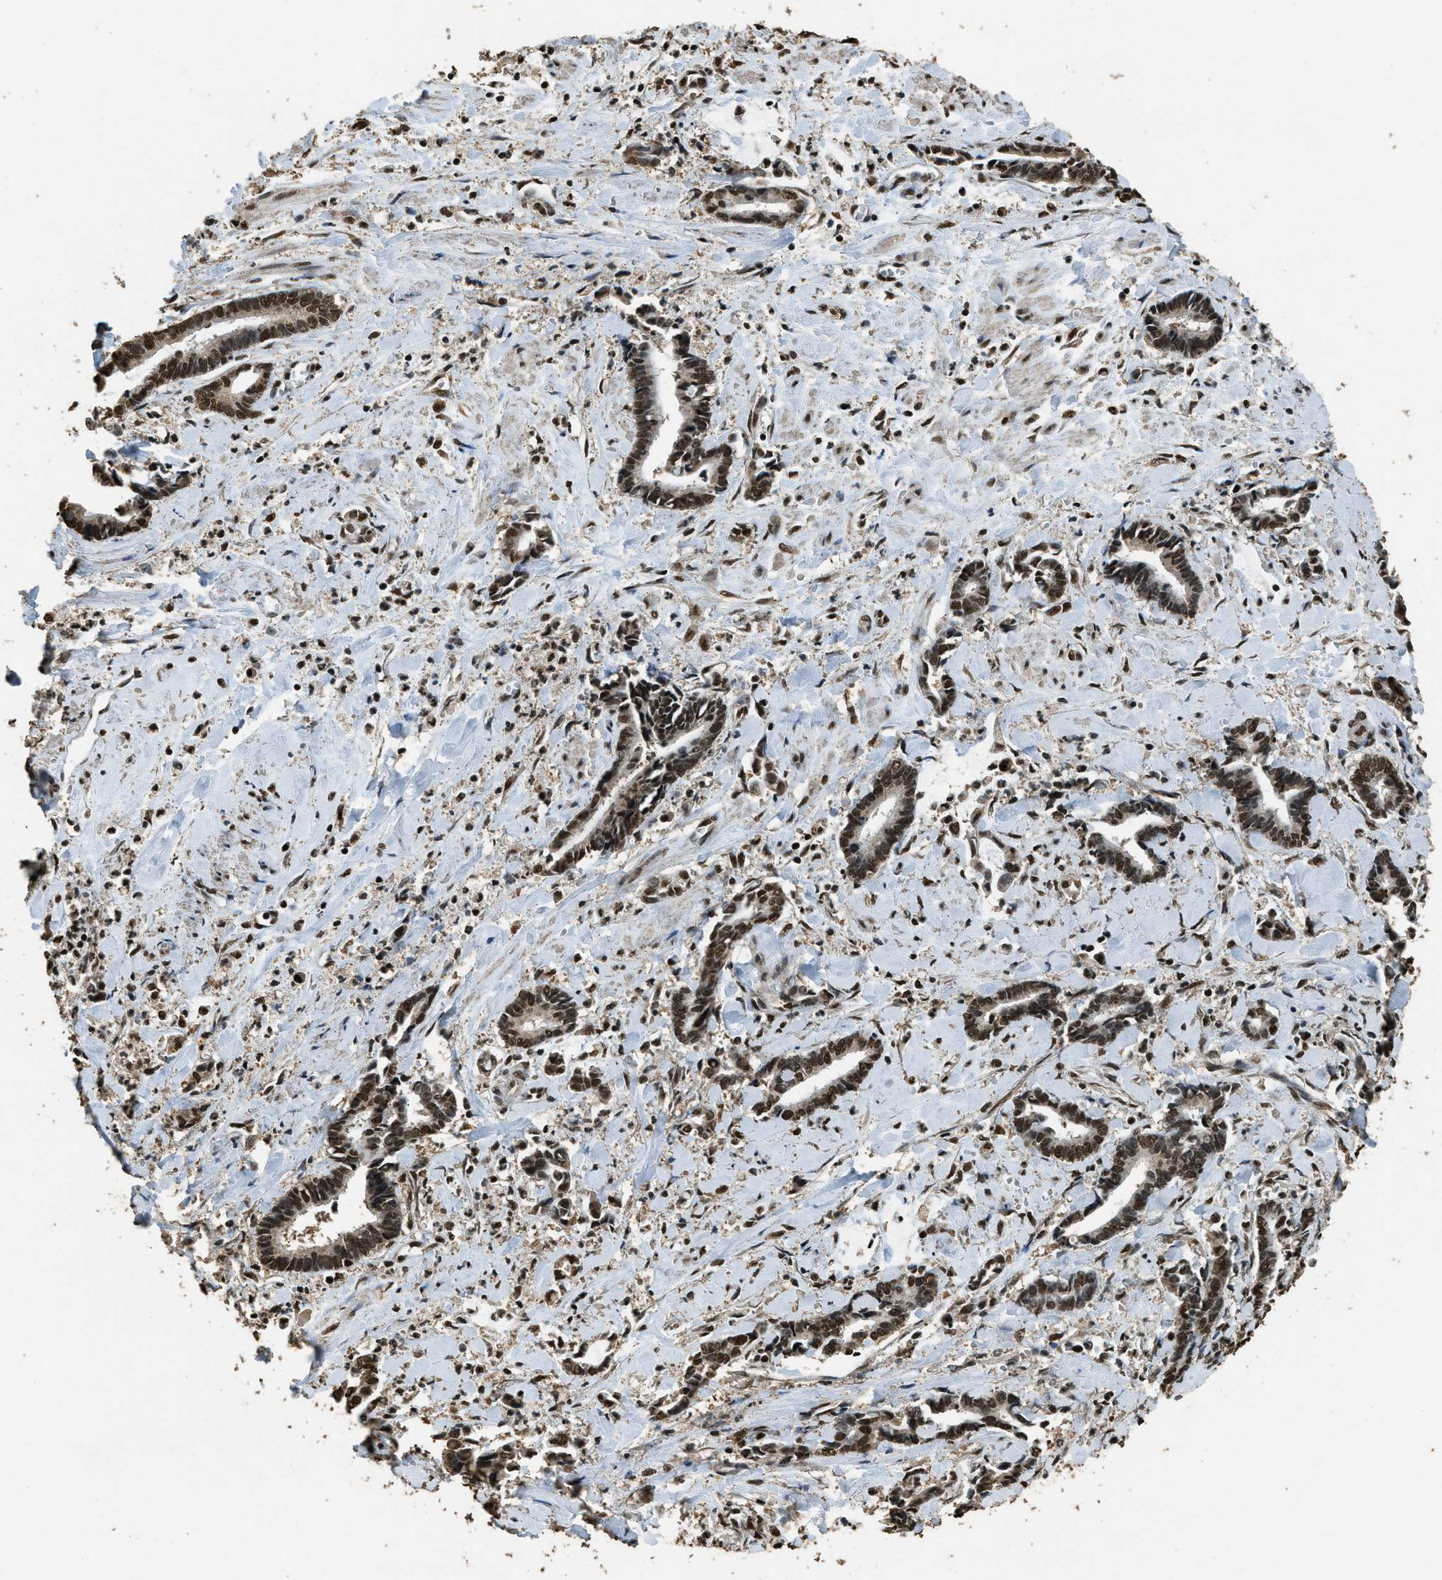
{"staining": {"intensity": "strong", "quantity": ">75%", "location": "nuclear"}, "tissue": "cervical cancer", "cell_type": "Tumor cells", "image_type": "cancer", "snomed": [{"axis": "morphology", "description": "Adenocarcinoma, NOS"}, {"axis": "topography", "description": "Cervix"}], "caption": "Immunohistochemistry (IHC) (DAB (3,3'-diaminobenzidine)) staining of adenocarcinoma (cervical) reveals strong nuclear protein positivity in about >75% of tumor cells. (Stains: DAB (3,3'-diaminobenzidine) in brown, nuclei in blue, Microscopy: brightfield microscopy at high magnification).", "gene": "MYB", "patient": {"sex": "female", "age": 44}}